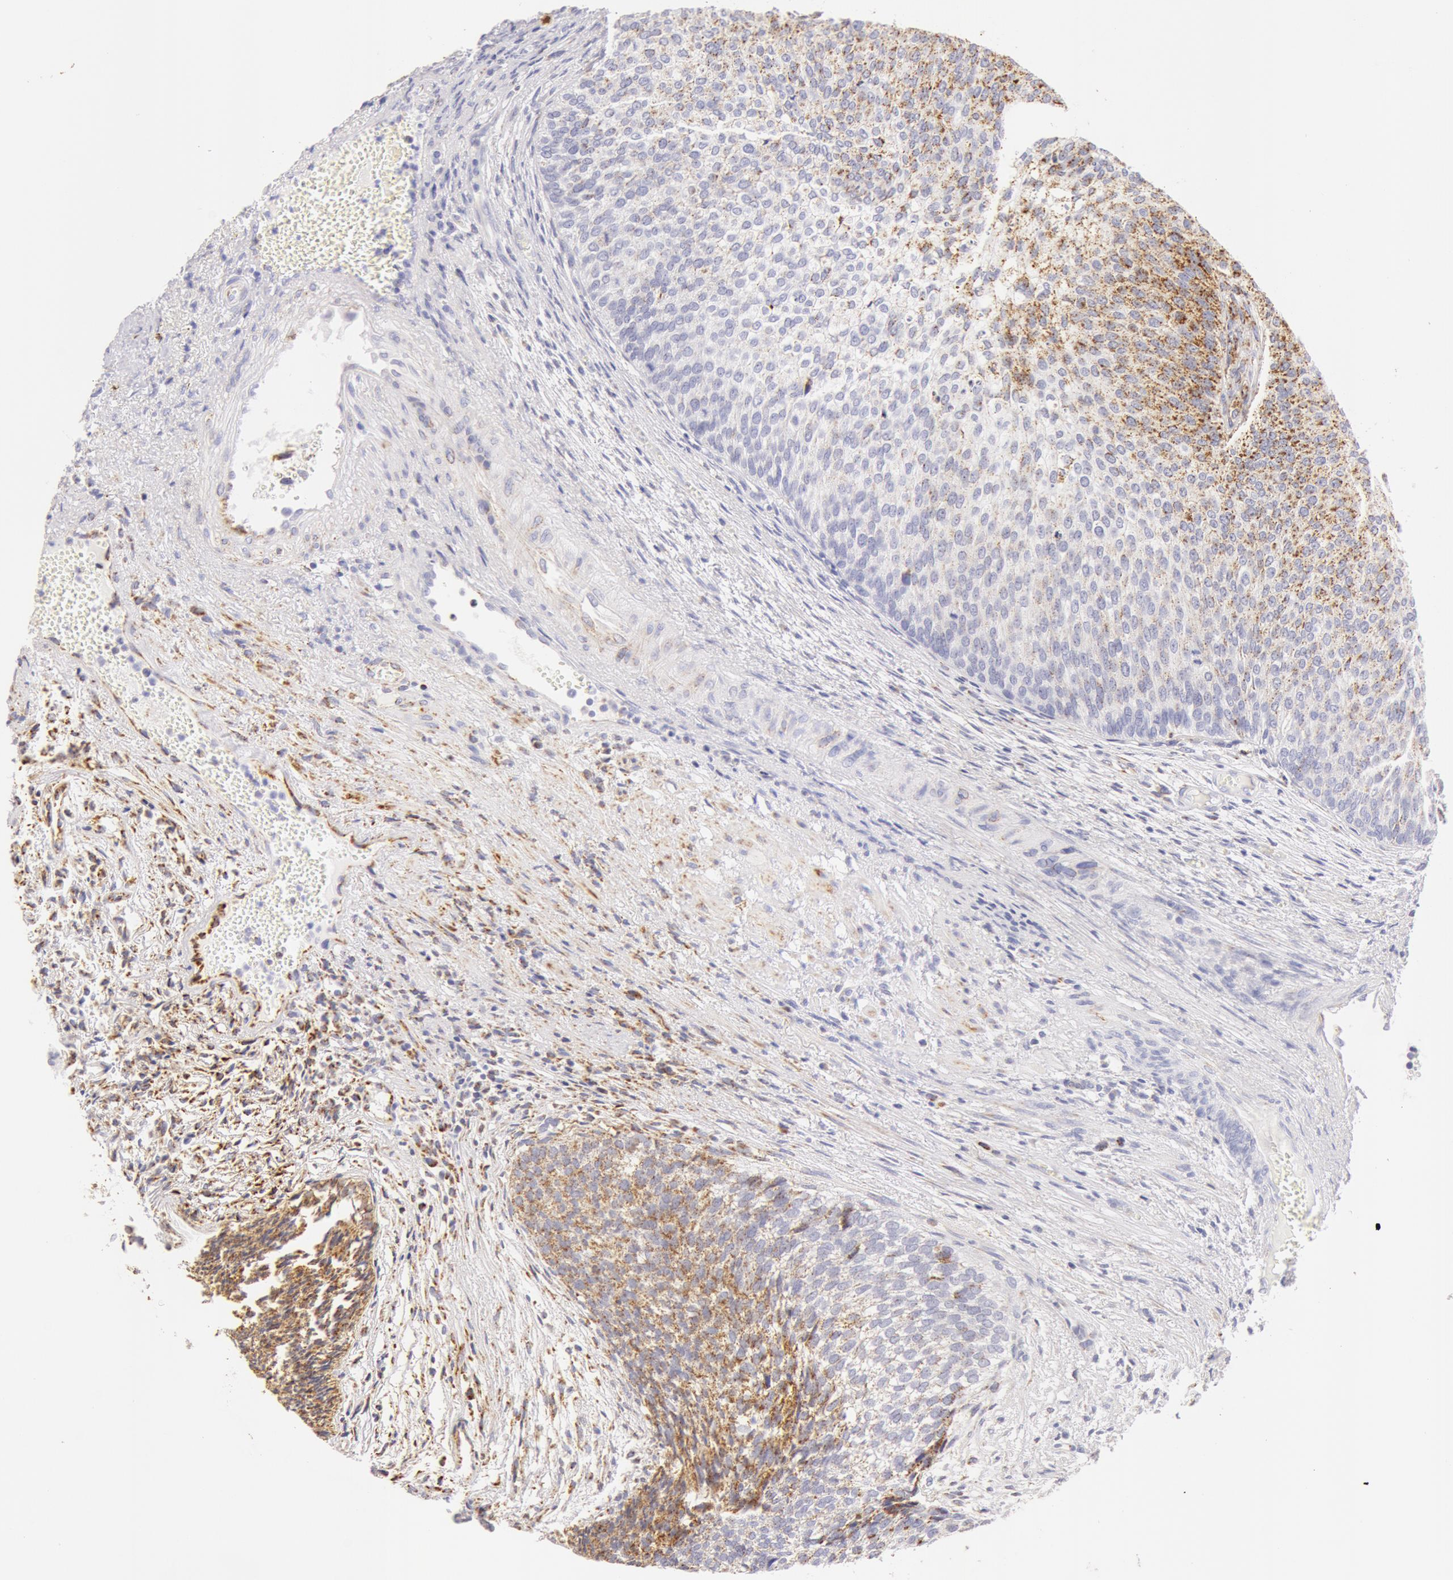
{"staining": {"intensity": "moderate", "quantity": "25%-75%", "location": "cytoplasmic/membranous"}, "tissue": "urothelial cancer", "cell_type": "Tumor cells", "image_type": "cancer", "snomed": [{"axis": "morphology", "description": "Urothelial carcinoma, Low grade"}, {"axis": "topography", "description": "Urinary bladder"}], "caption": "IHC histopathology image of human low-grade urothelial carcinoma stained for a protein (brown), which reveals medium levels of moderate cytoplasmic/membranous expression in about 25%-75% of tumor cells.", "gene": "ATP5F1B", "patient": {"sex": "male", "age": 84}}